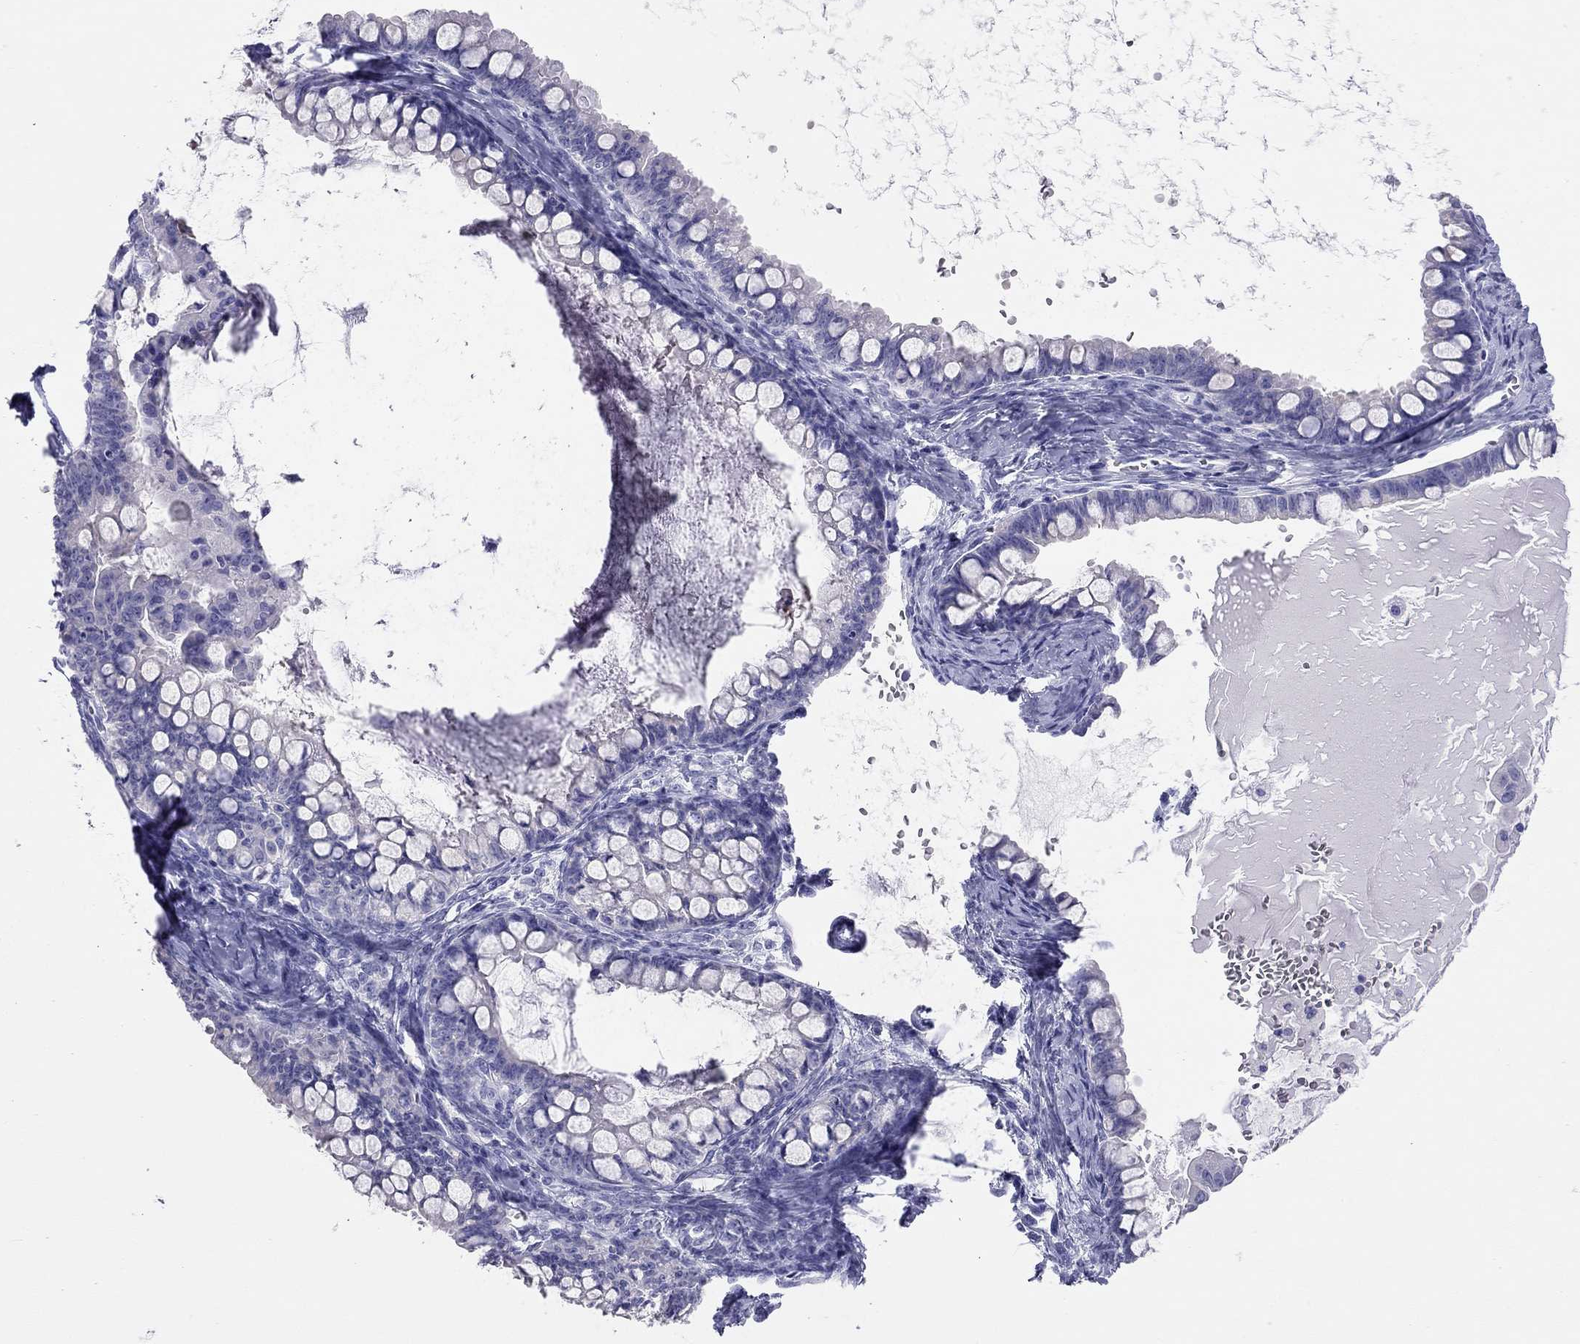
{"staining": {"intensity": "negative", "quantity": "none", "location": "none"}, "tissue": "ovarian cancer", "cell_type": "Tumor cells", "image_type": "cancer", "snomed": [{"axis": "morphology", "description": "Cystadenocarcinoma, mucinous, NOS"}, {"axis": "topography", "description": "Ovary"}], "caption": "Mucinous cystadenocarcinoma (ovarian) was stained to show a protein in brown. There is no significant expression in tumor cells. (Stains: DAB (3,3'-diaminobenzidine) immunohistochemistry with hematoxylin counter stain, Microscopy: brightfield microscopy at high magnification).", "gene": "HLA-DQB2", "patient": {"sex": "female", "age": 63}}